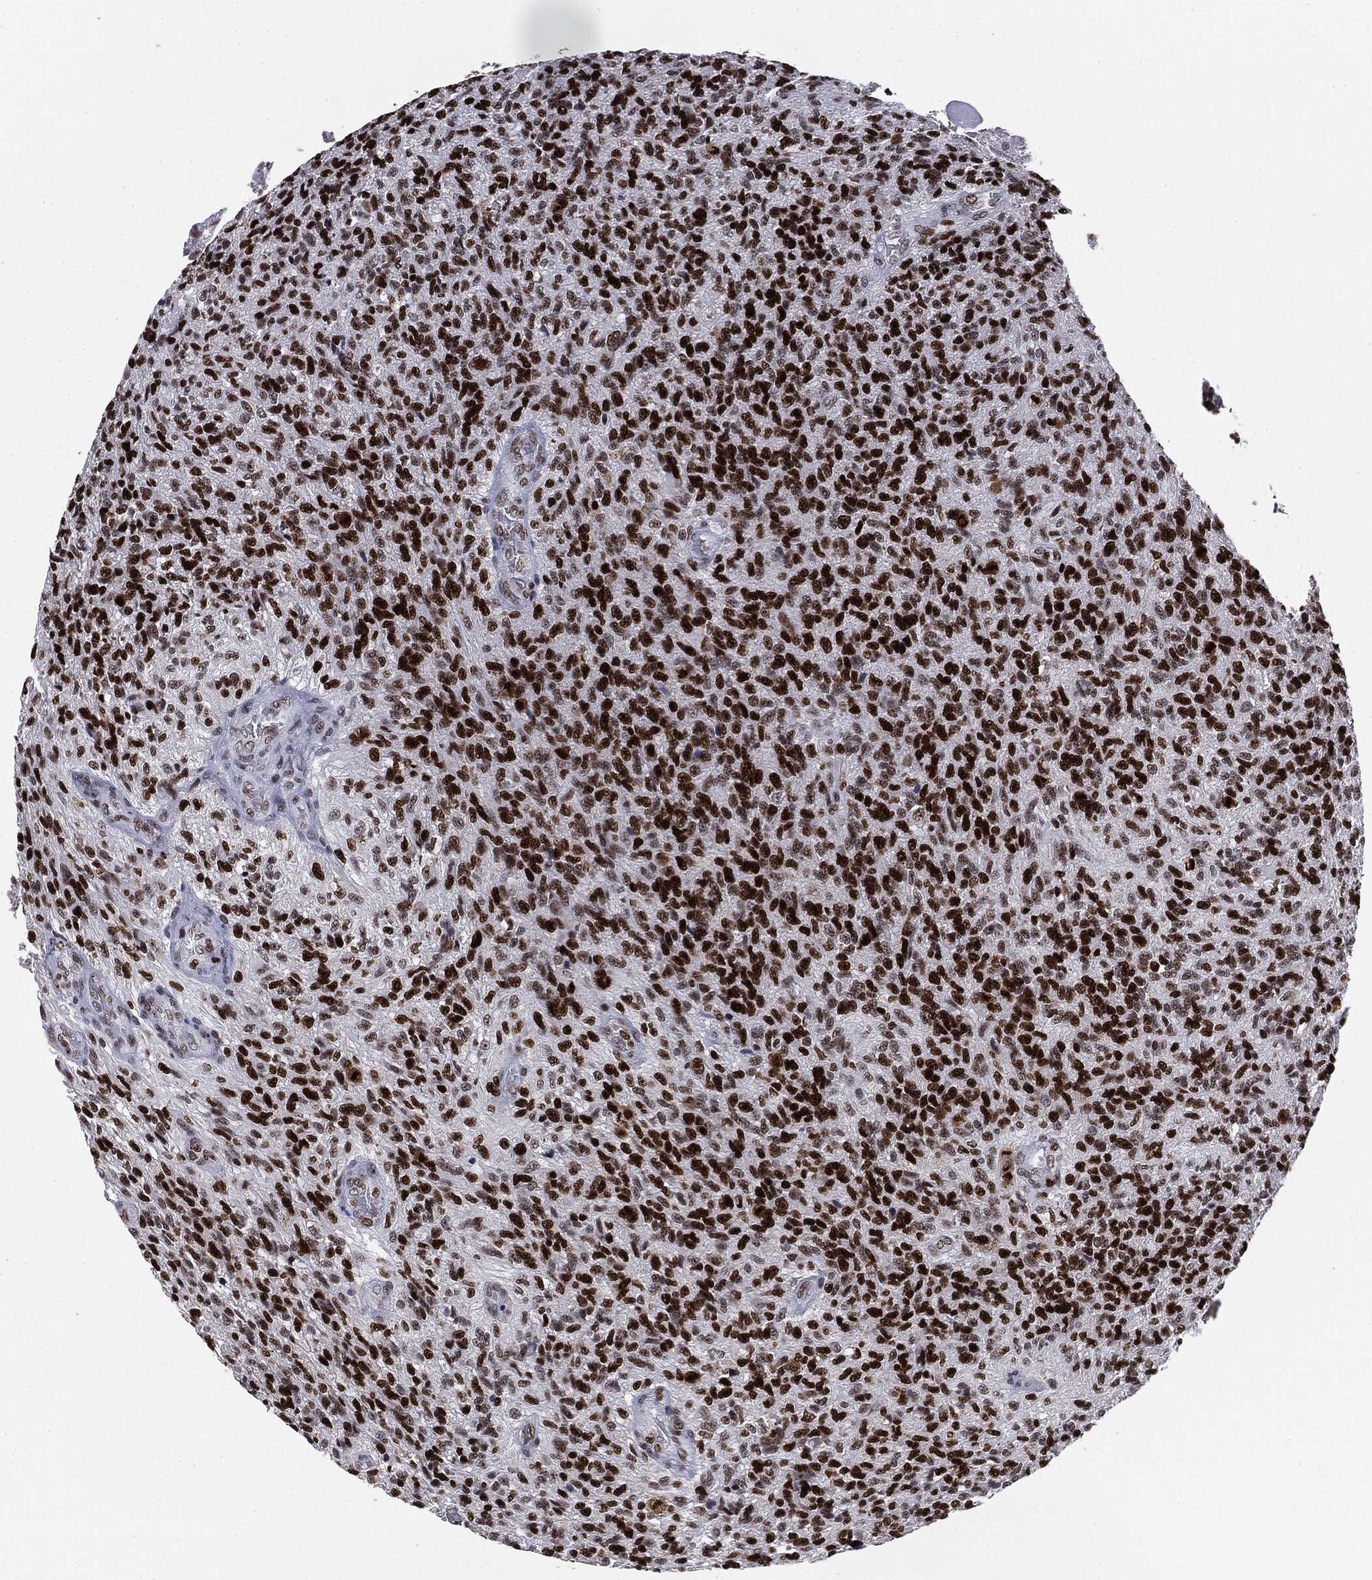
{"staining": {"intensity": "strong", "quantity": ">75%", "location": "nuclear"}, "tissue": "glioma", "cell_type": "Tumor cells", "image_type": "cancer", "snomed": [{"axis": "morphology", "description": "Glioma, malignant, High grade"}, {"axis": "topography", "description": "Brain"}], "caption": "This is a photomicrograph of immunohistochemistry staining of glioma, which shows strong expression in the nuclear of tumor cells.", "gene": "MDC1", "patient": {"sex": "male", "age": 56}}